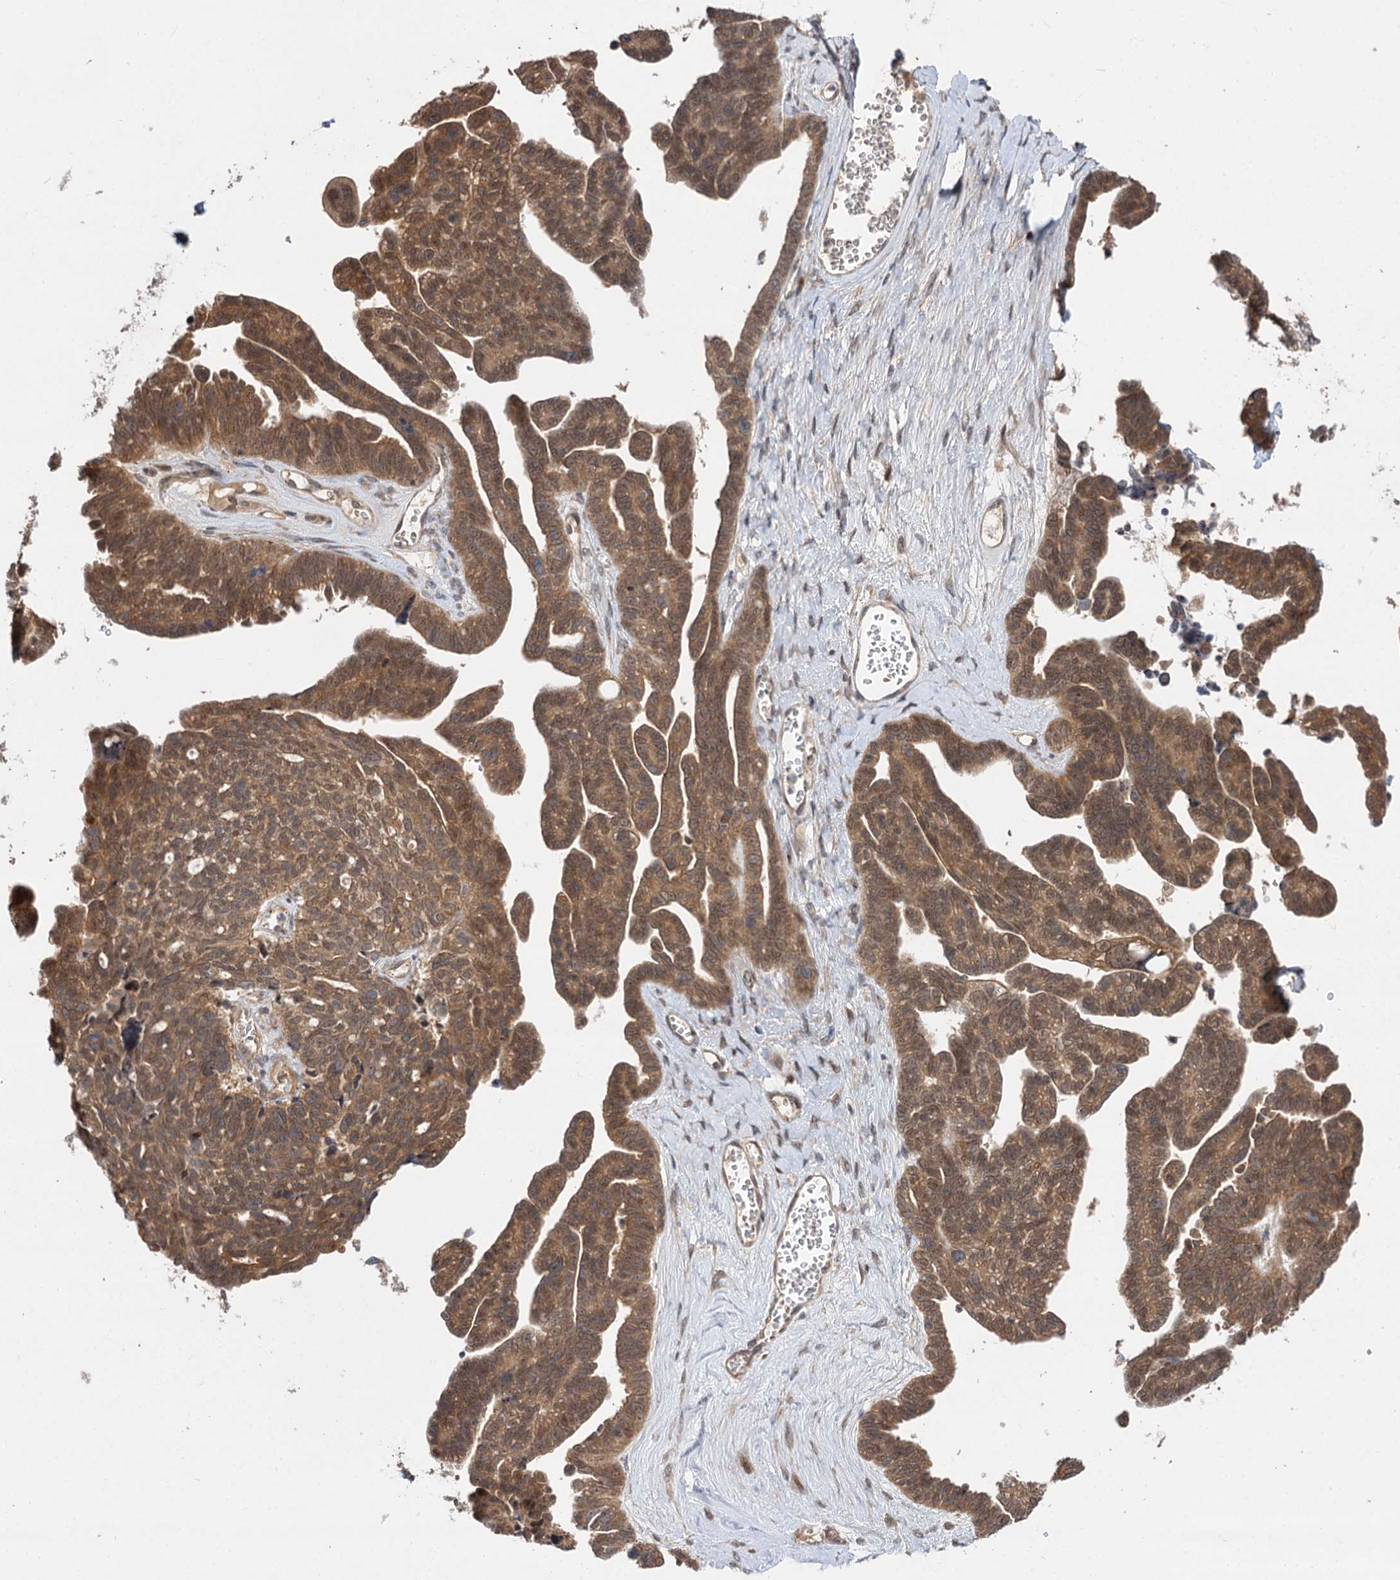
{"staining": {"intensity": "moderate", "quantity": ">75%", "location": "cytoplasmic/membranous,nuclear"}, "tissue": "ovarian cancer", "cell_type": "Tumor cells", "image_type": "cancer", "snomed": [{"axis": "morphology", "description": "Cystadenocarcinoma, serous, NOS"}, {"axis": "topography", "description": "Ovary"}], "caption": "Protein expression analysis of human ovarian cancer (serous cystadenocarcinoma) reveals moderate cytoplasmic/membranous and nuclear staining in about >75% of tumor cells. Using DAB (3,3'-diaminobenzidine) (brown) and hematoxylin (blue) stains, captured at high magnification using brightfield microscopy.", "gene": "FBXW8", "patient": {"sex": "female", "age": 79}}